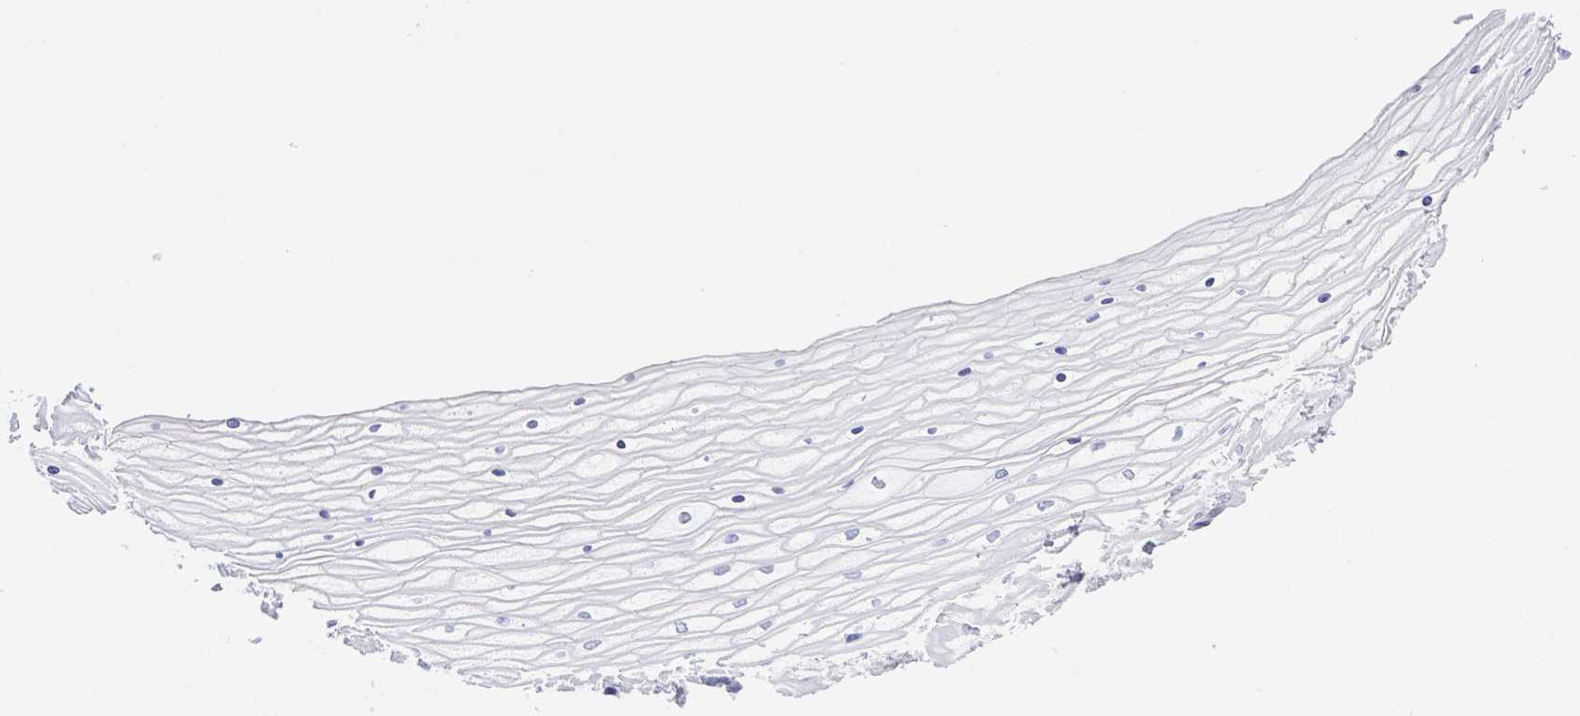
{"staining": {"intensity": "negative", "quantity": "none", "location": "none"}, "tissue": "vagina", "cell_type": "Squamous epithelial cells", "image_type": "normal", "snomed": [{"axis": "morphology", "description": "Normal tissue, NOS"}, {"axis": "topography", "description": "Vagina"}], "caption": "Vagina stained for a protein using IHC shows no expression squamous epithelial cells.", "gene": "ZG16B", "patient": {"sex": "female", "age": 45}}